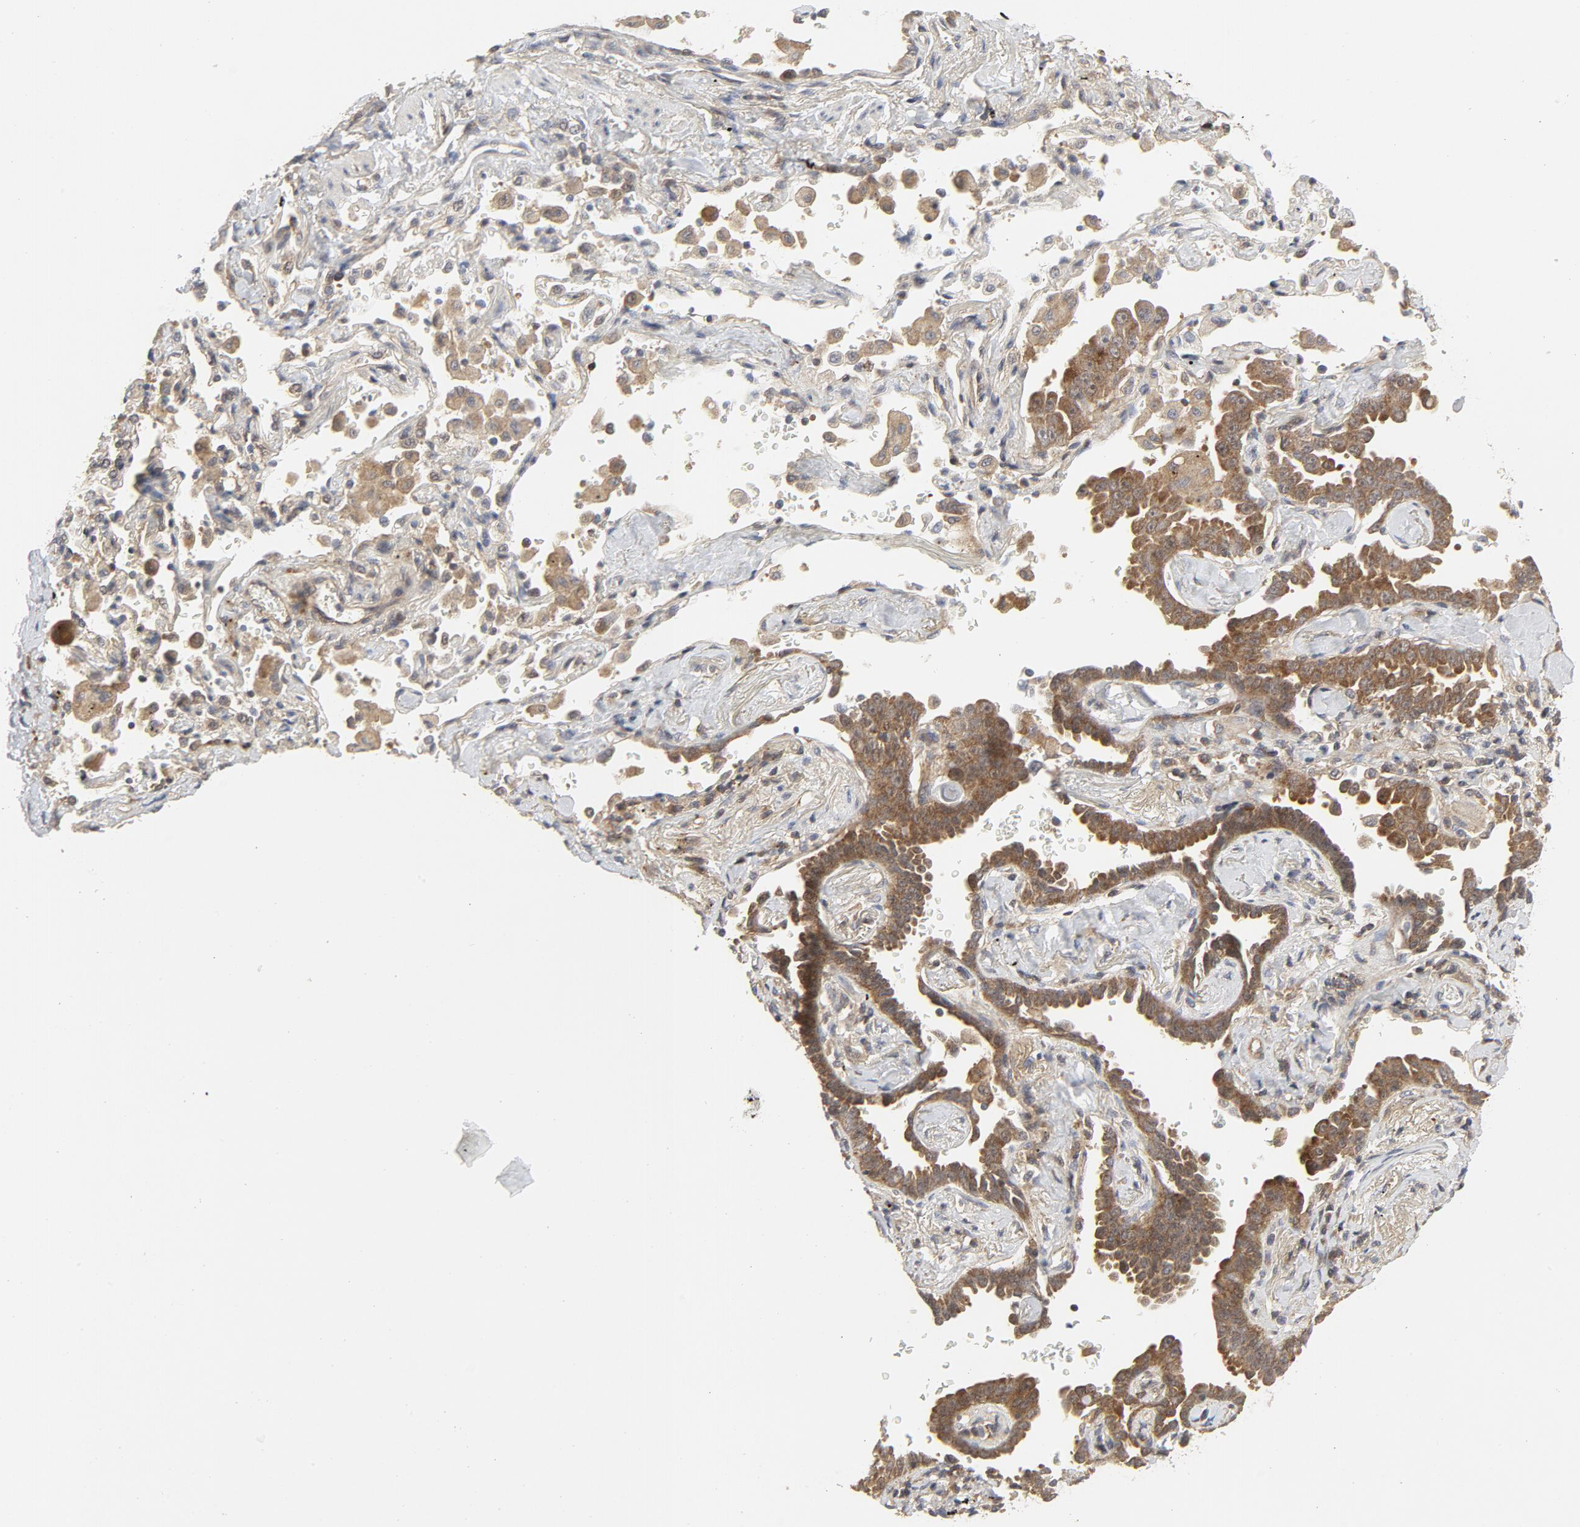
{"staining": {"intensity": "moderate", "quantity": ">75%", "location": "cytoplasmic/membranous"}, "tissue": "lung cancer", "cell_type": "Tumor cells", "image_type": "cancer", "snomed": [{"axis": "morphology", "description": "Adenocarcinoma, NOS"}, {"axis": "topography", "description": "Lung"}], "caption": "An immunohistochemistry histopathology image of tumor tissue is shown. Protein staining in brown shows moderate cytoplasmic/membranous positivity in lung cancer (adenocarcinoma) within tumor cells.", "gene": "MAP2K7", "patient": {"sex": "female", "age": 64}}